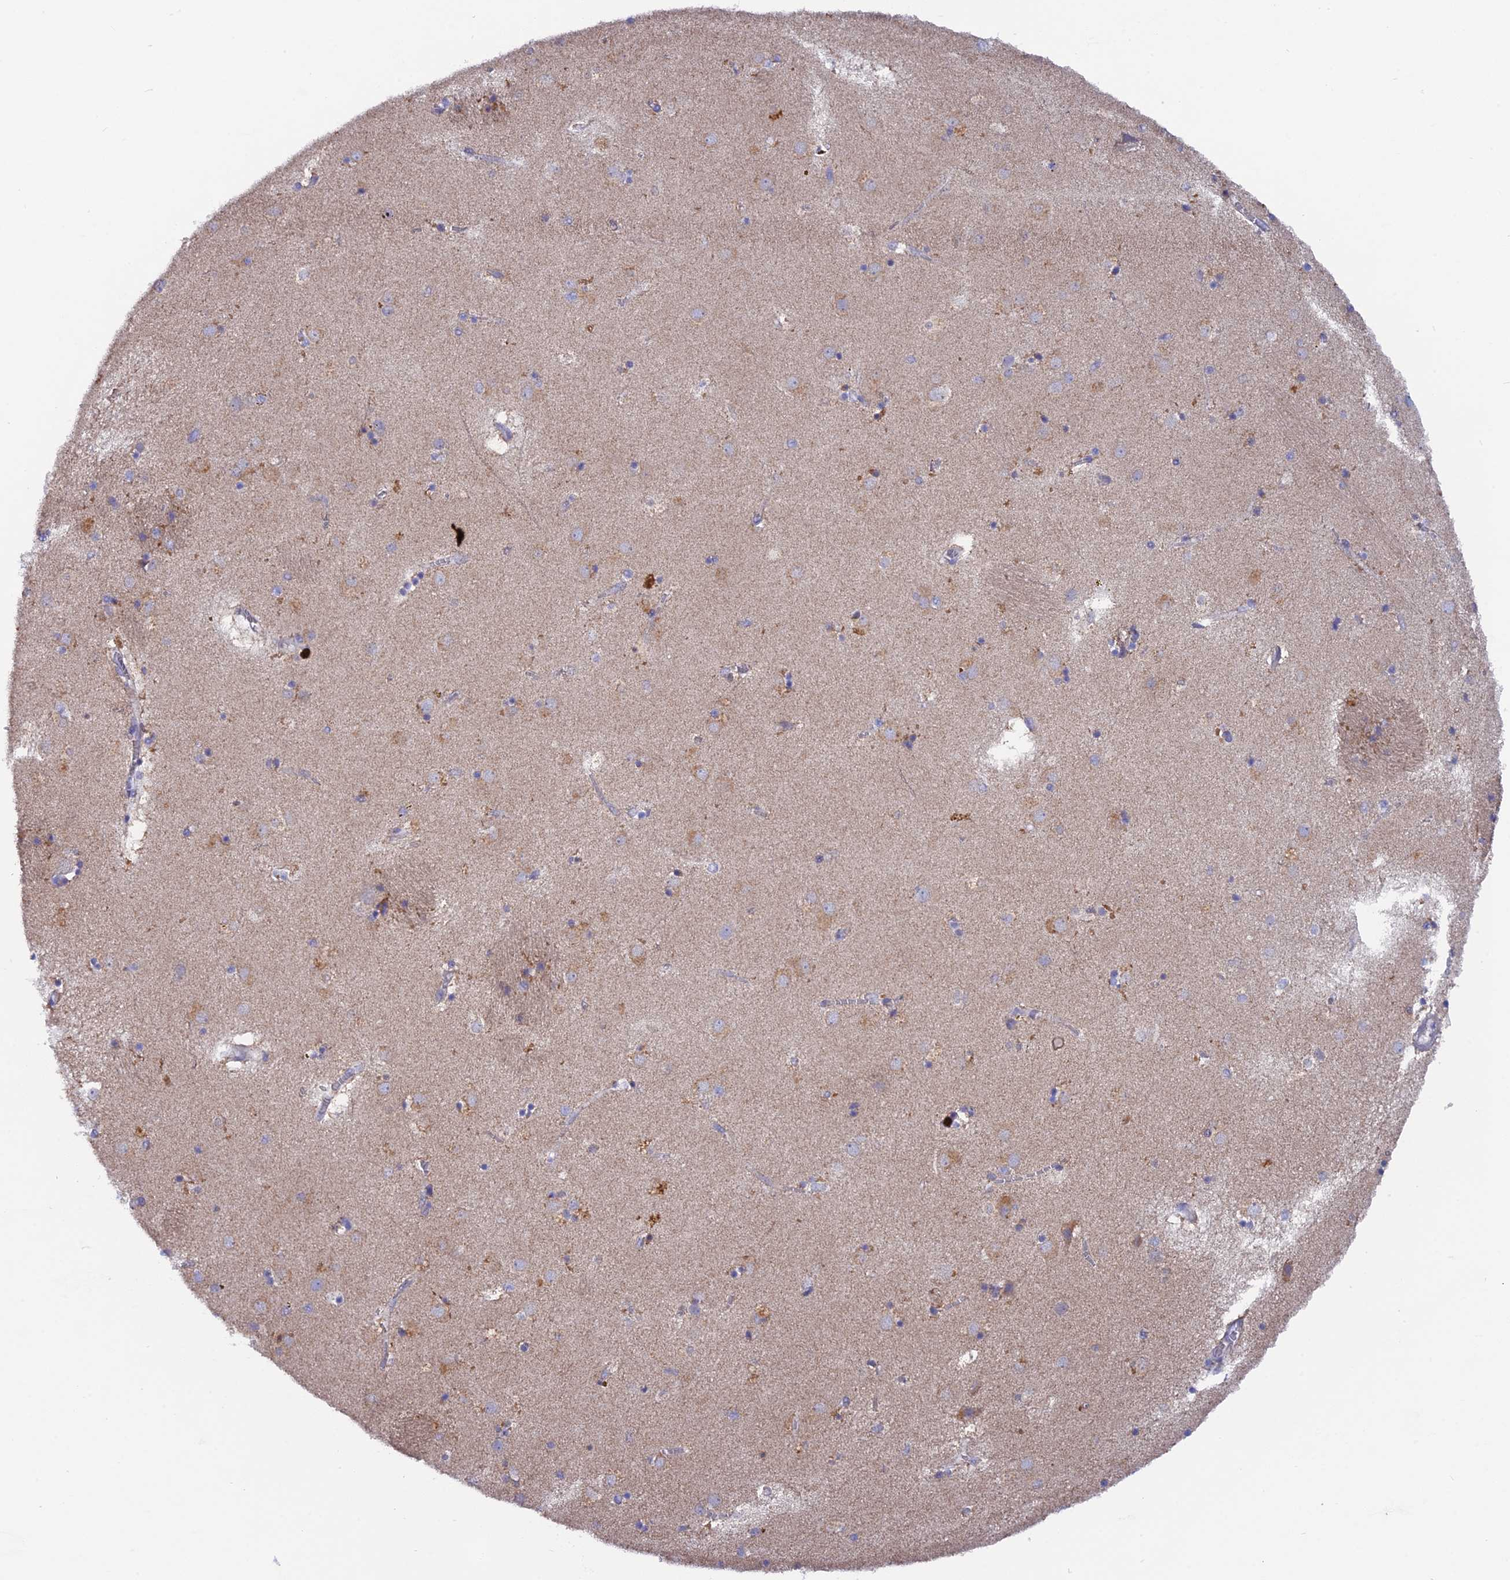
{"staining": {"intensity": "negative", "quantity": "none", "location": "none"}, "tissue": "caudate", "cell_type": "Glial cells", "image_type": "normal", "snomed": [{"axis": "morphology", "description": "Normal tissue, NOS"}, {"axis": "topography", "description": "Lateral ventricle wall"}], "caption": "An IHC photomicrograph of unremarkable caudate is shown. There is no staining in glial cells of caudate. The staining was performed using DAB to visualize the protein expression in brown, while the nuclei were stained in blue with hematoxylin (Magnification: 20x).", "gene": "AK4P3", "patient": {"sex": "male", "age": 70}}